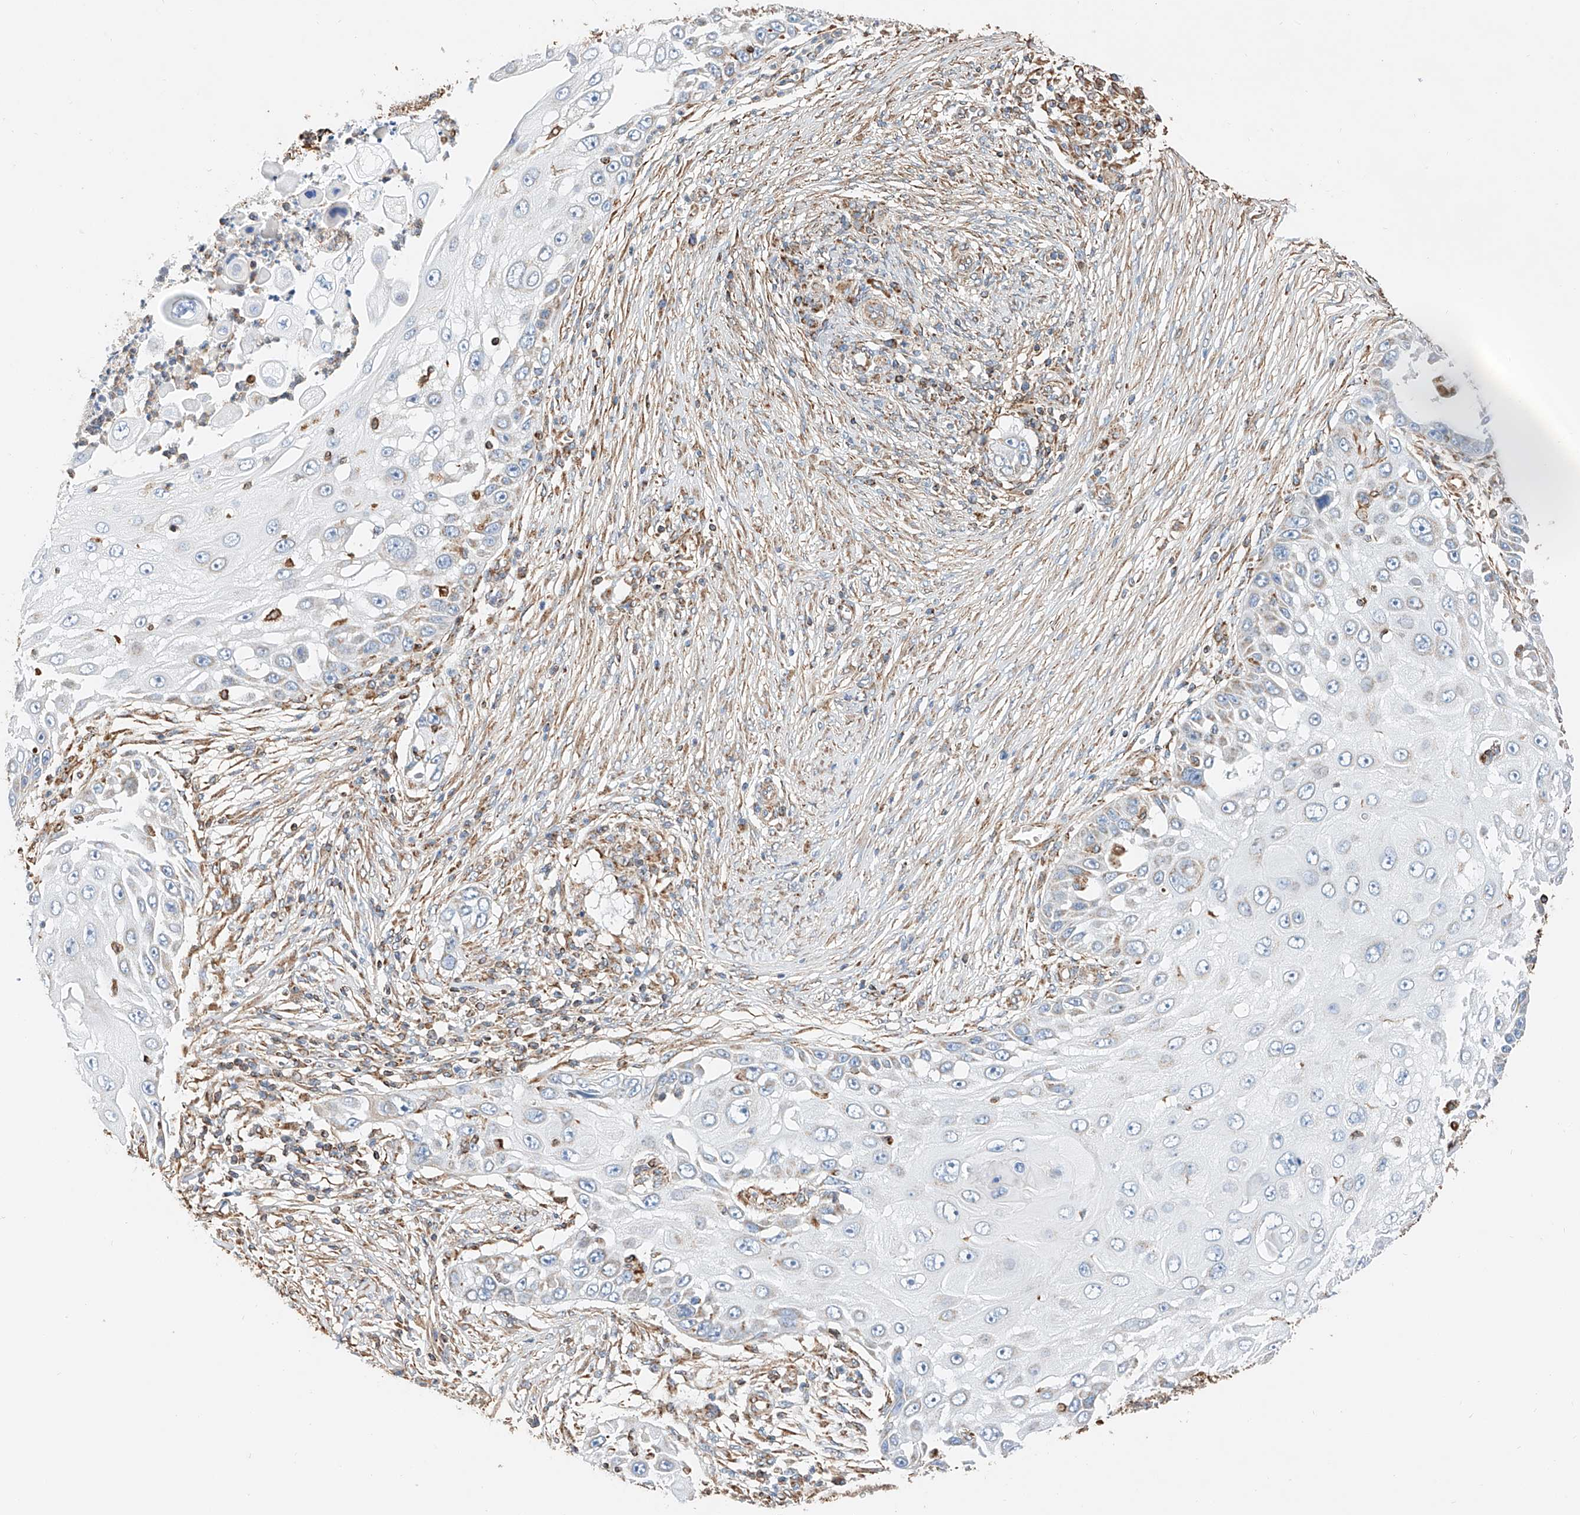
{"staining": {"intensity": "negative", "quantity": "none", "location": "none"}, "tissue": "skin cancer", "cell_type": "Tumor cells", "image_type": "cancer", "snomed": [{"axis": "morphology", "description": "Squamous cell carcinoma, NOS"}, {"axis": "topography", "description": "Skin"}], "caption": "Skin squamous cell carcinoma stained for a protein using immunohistochemistry (IHC) shows no positivity tumor cells.", "gene": "NDUFV3", "patient": {"sex": "female", "age": 44}}